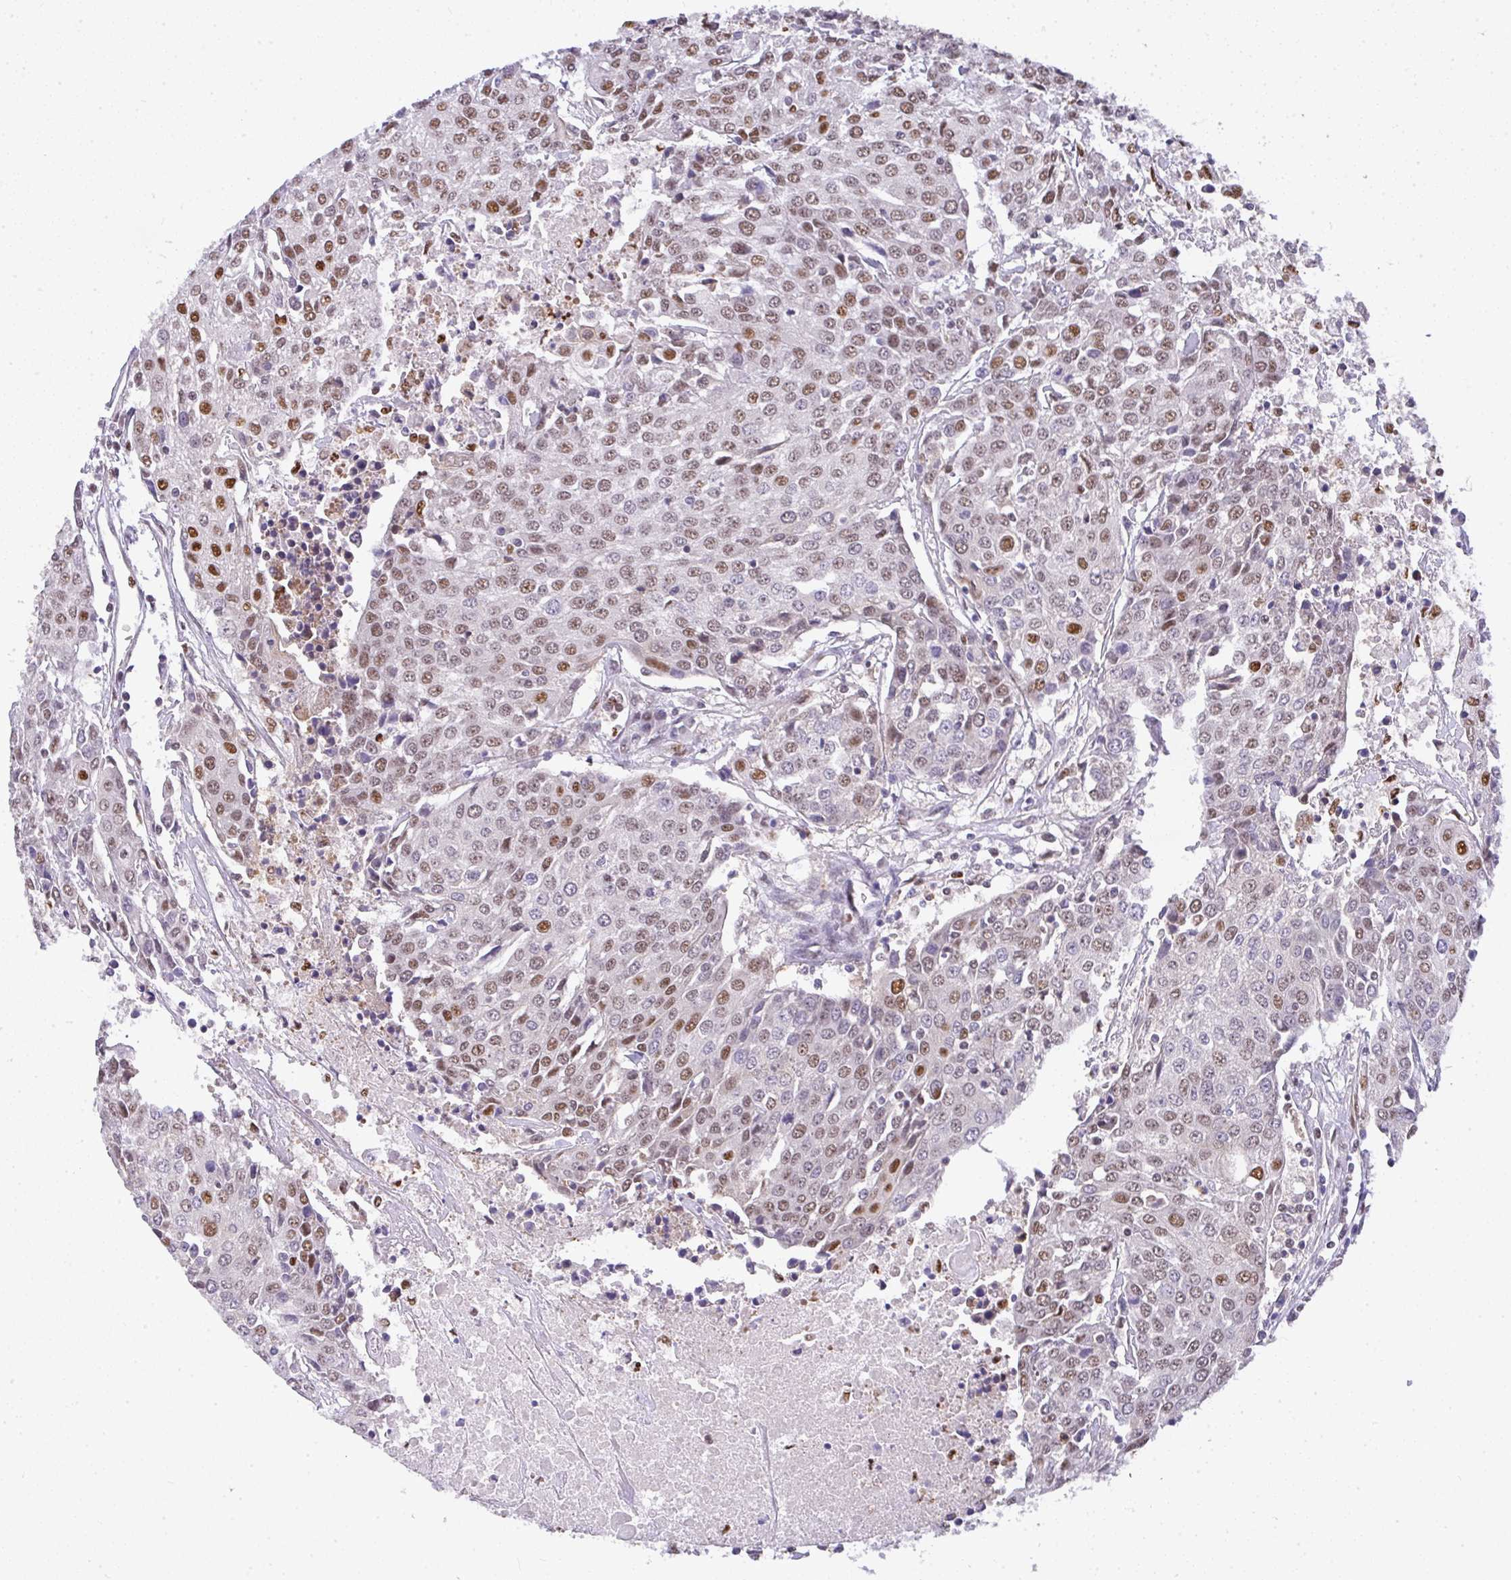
{"staining": {"intensity": "moderate", "quantity": "25%-75%", "location": "nuclear"}, "tissue": "urothelial cancer", "cell_type": "Tumor cells", "image_type": "cancer", "snomed": [{"axis": "morphology", "description": "Urothelial carcinoma, High grade"}, {"axis": "topography", "description": "Urinary bladder"}], "caption": "A medium amount of moderate nuclear expression is identified in approximately 25%-75% of tumor cells in urothelial carcinoma (high-grade) tissue.", "gene": "BBX", "patient": {"sex": "female", "age": 85}}